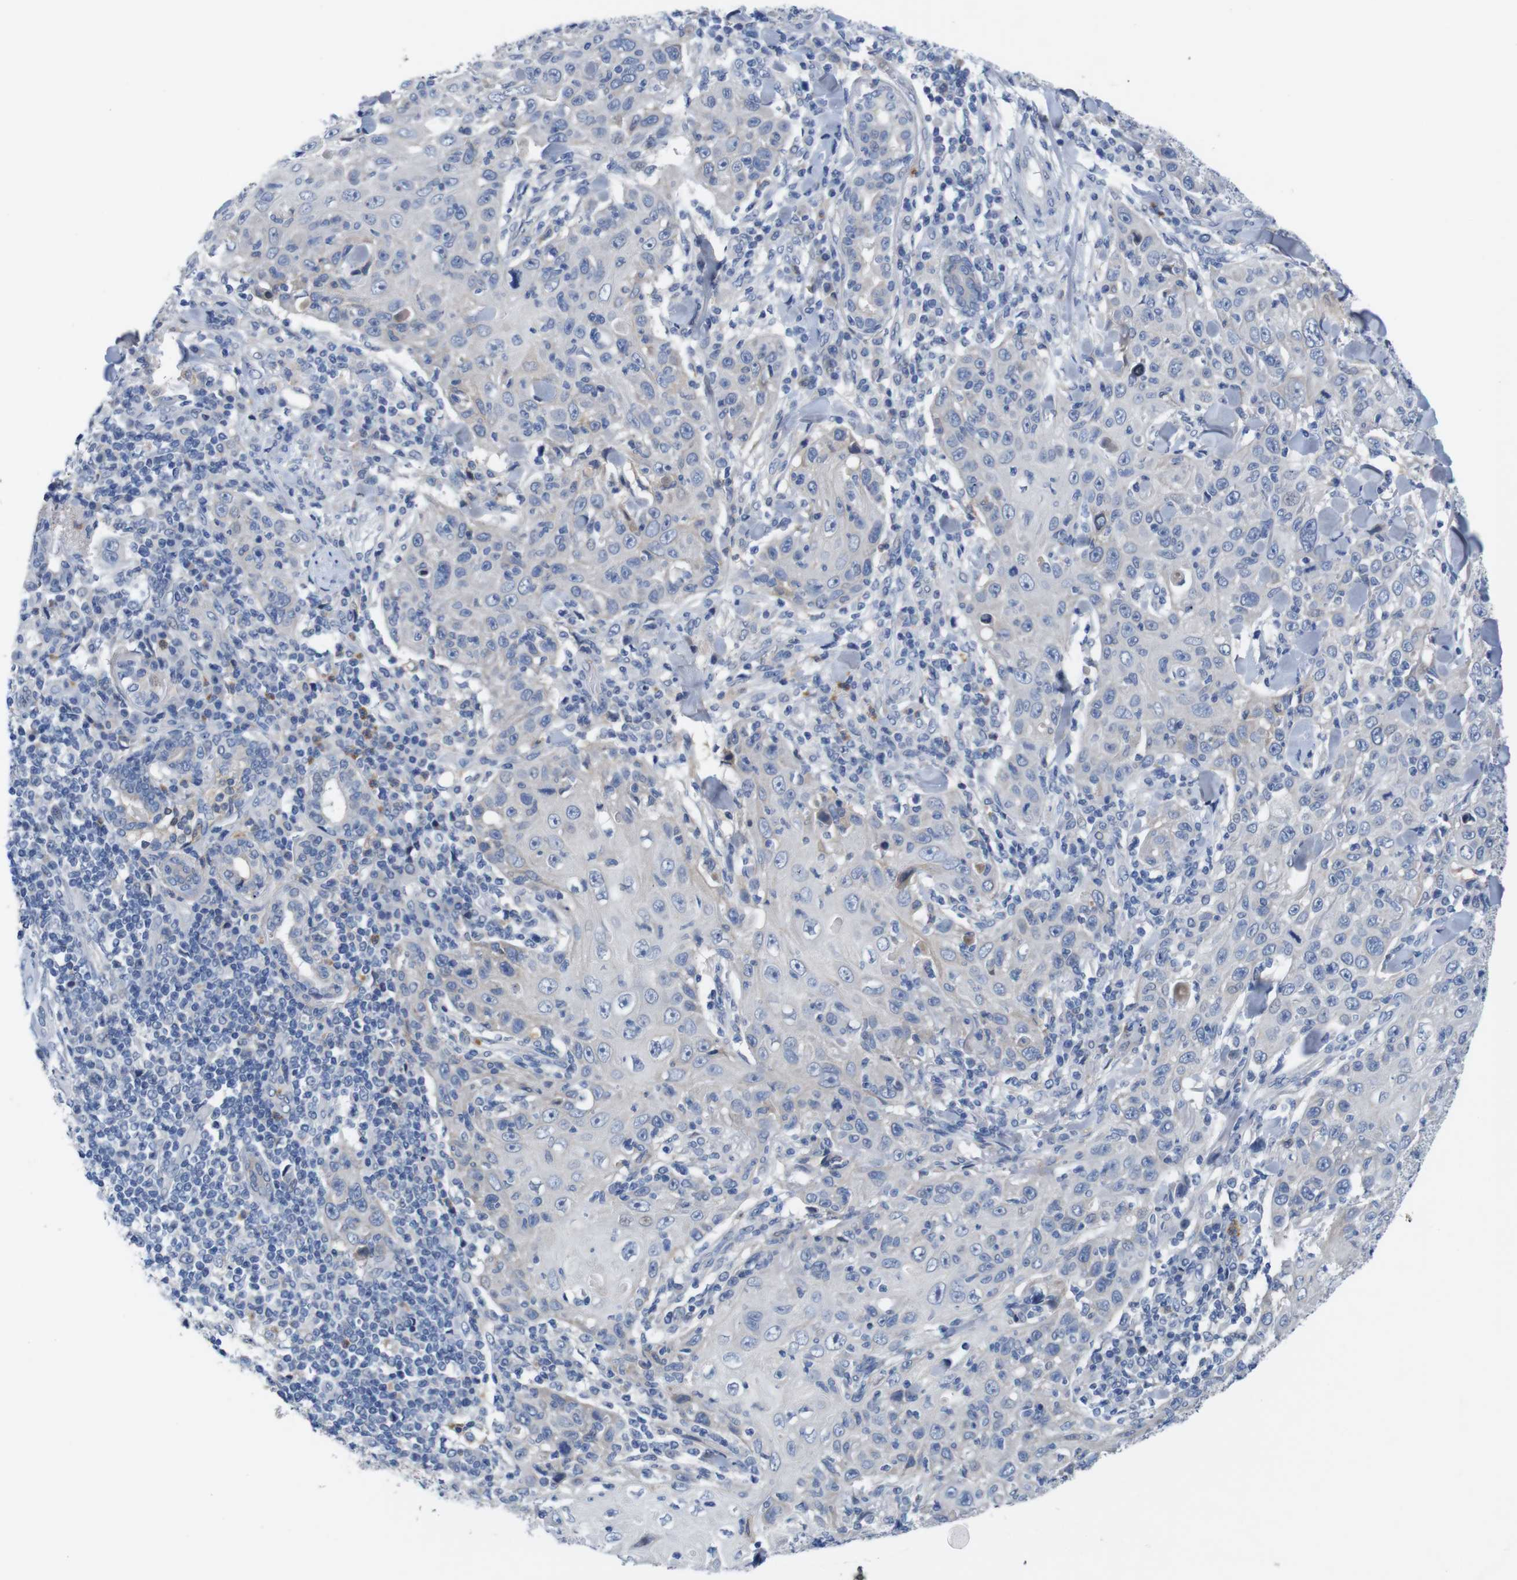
{"staining": {"intensity": "negative", "quantity": "none", "location": "none"}, "tissue": "skin cancer", "cell_type": "Tumor cells", "image_type": "cancer", "snomed": [{"axis": "morphology", "description": "Squamous cell carcinoma, NOS"}, {"axis": "topography", "description": "Skin"}], "caption": "IHC micrograph of neoplastic tissue: skin cancer stained with DAB shows no significant protein expression in tumor cells.", "gene": "C1RL", "patient": {"sex": "female", "age": 88}}